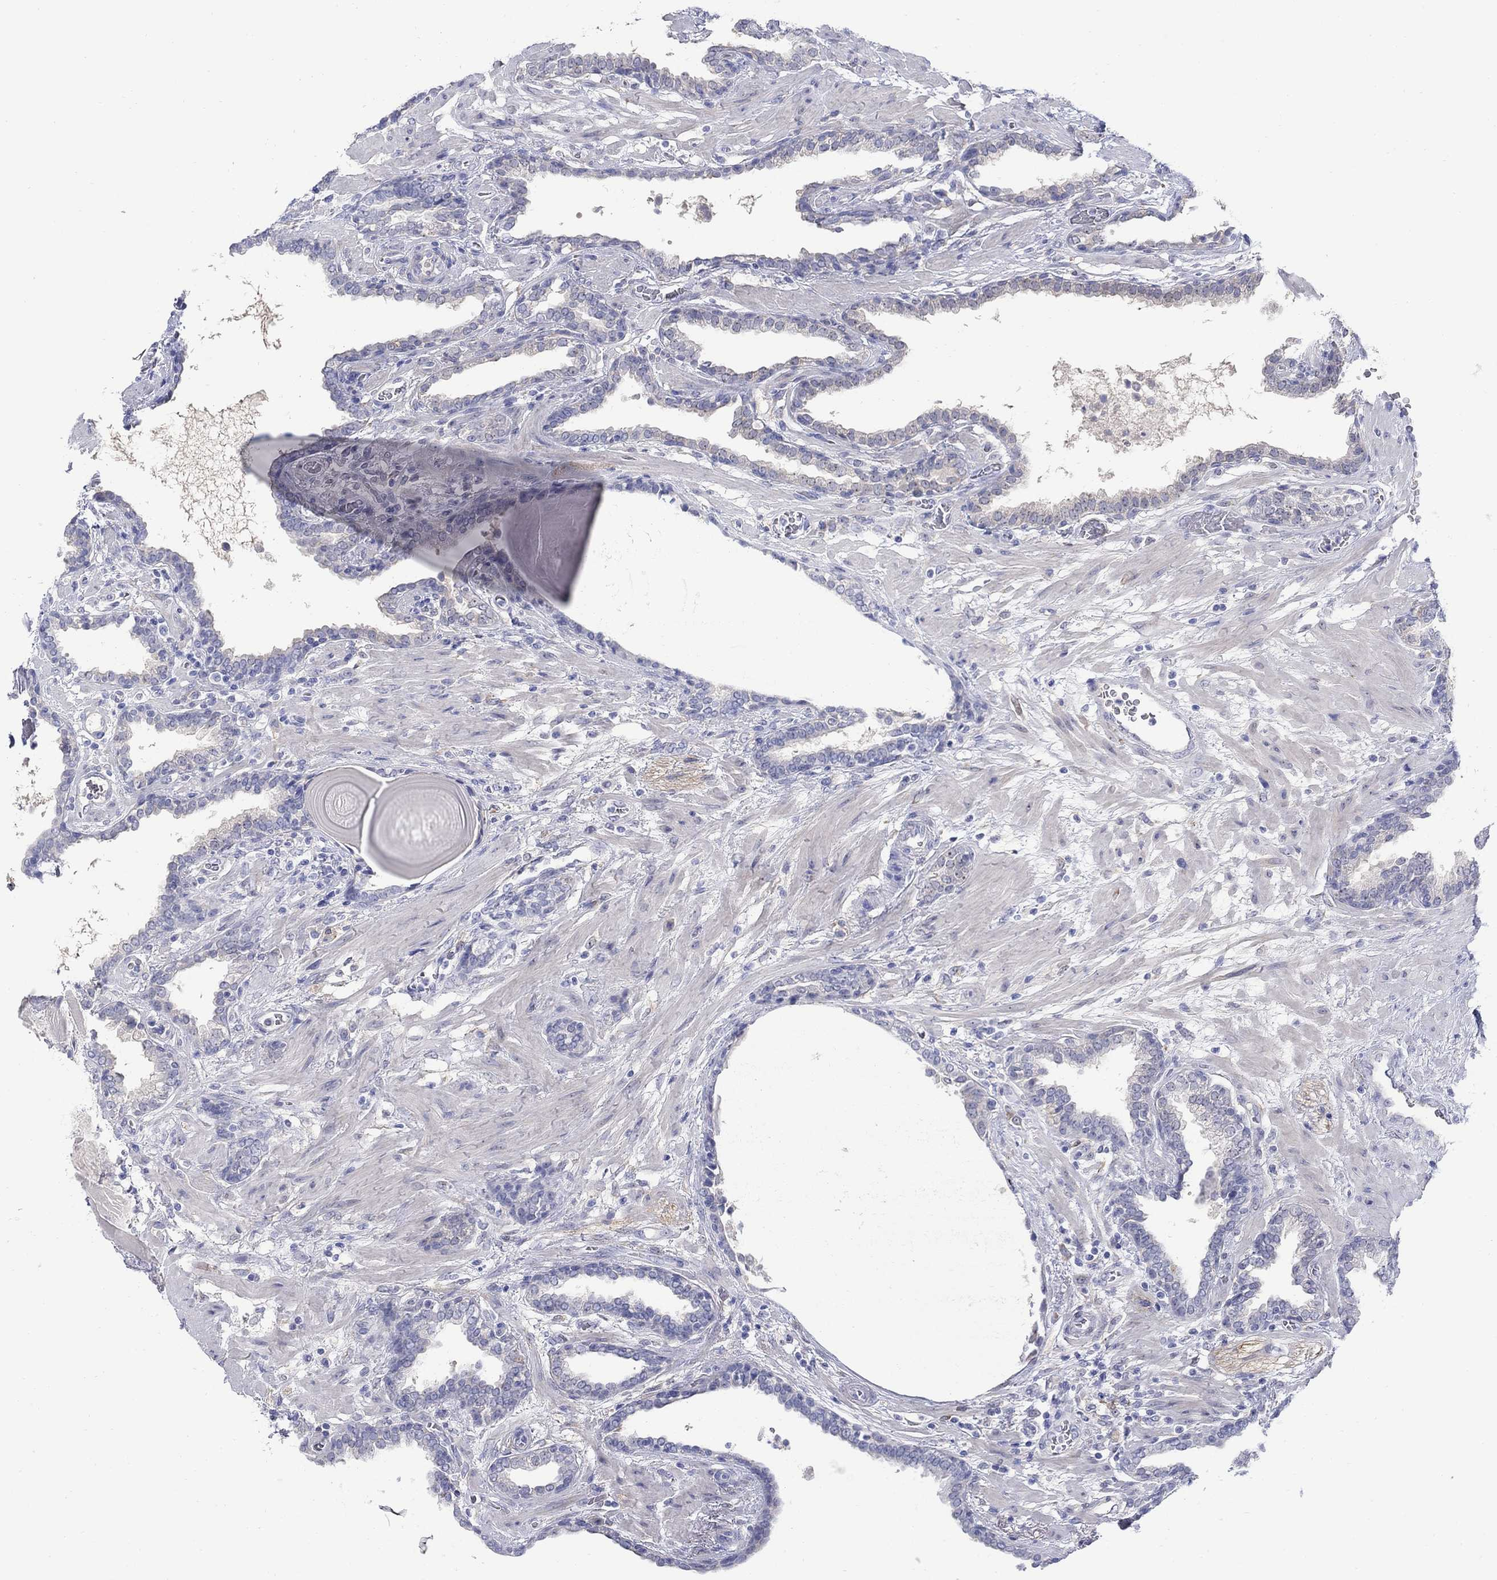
{"staining": {"intensity": "negative", "quantity": "none", "location": "none"}, "tissue": "prostate cancer", "cell_type": "Tumor cells", "image_type": "cancer", "snomed": [{"axis": "morphology", "description": "Adenocarcinoma, Low grade"}, {"axis": "topography", "description": "Prostate"}], "caption": "There is no significant positivity in tumor cells of adenocarcinoma (low-grade) (prostate). (IHC, brightfield microscopy, high magnification).", "gene": "REEP2", "patient": {"sex": "male", "age": 69}}